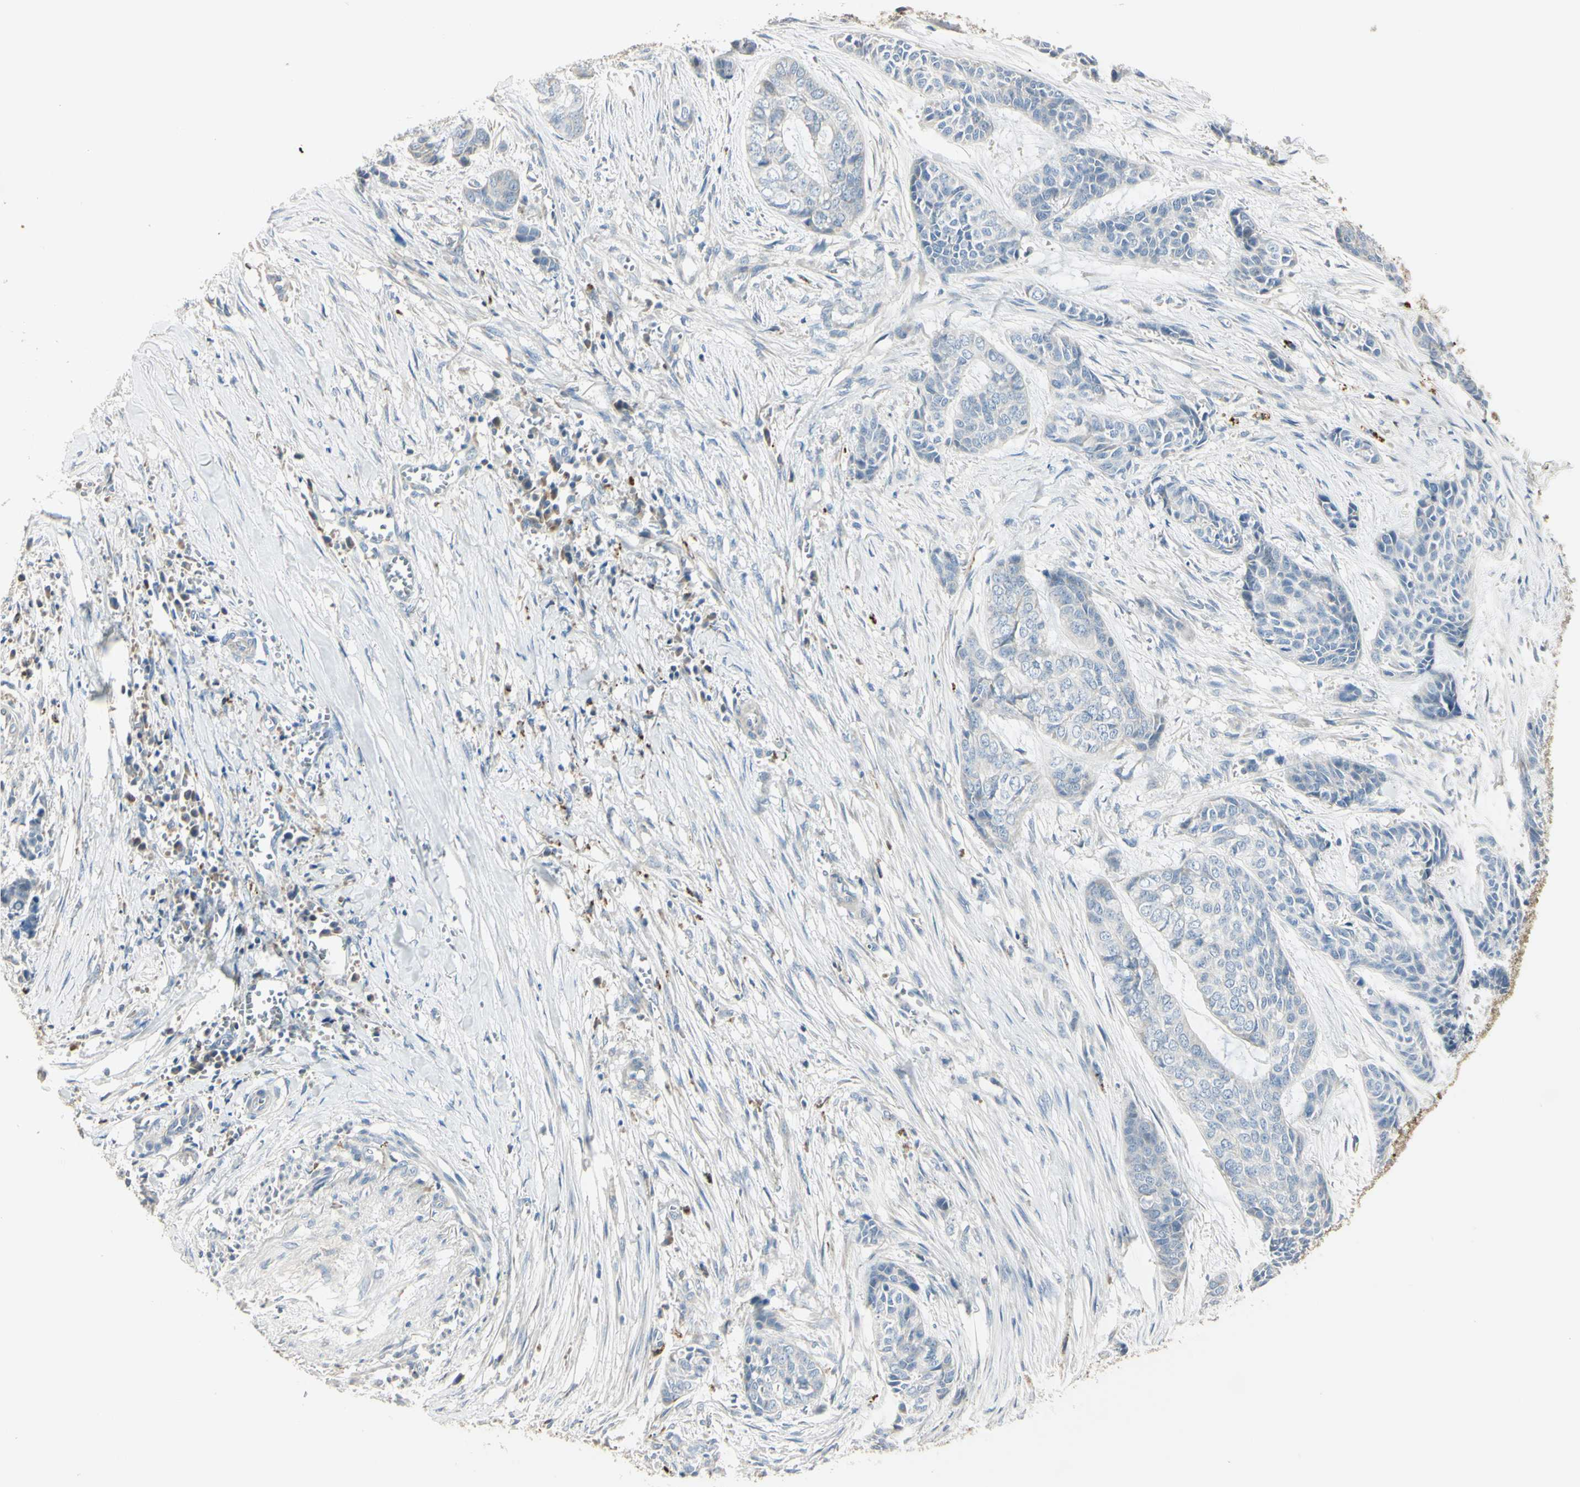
{"staining": {"intensity": "negative", "quantity": "none", "location": "none"}, "tissue": "skin cancer", "cell_type": "Tumor cells", "image_type": "cancer", "snomed": [{"axis": "morphology", "description": "Basal cell carcinoma"}, {"axis": "topography", "description": "Skin"}], "caption": "Immunohistochemical staining of skin basal cell carcinoma shows no significant staining in tumor cells.", "gene": "ANGPTL1", "patient": {"sex": "female", "age": 64}}